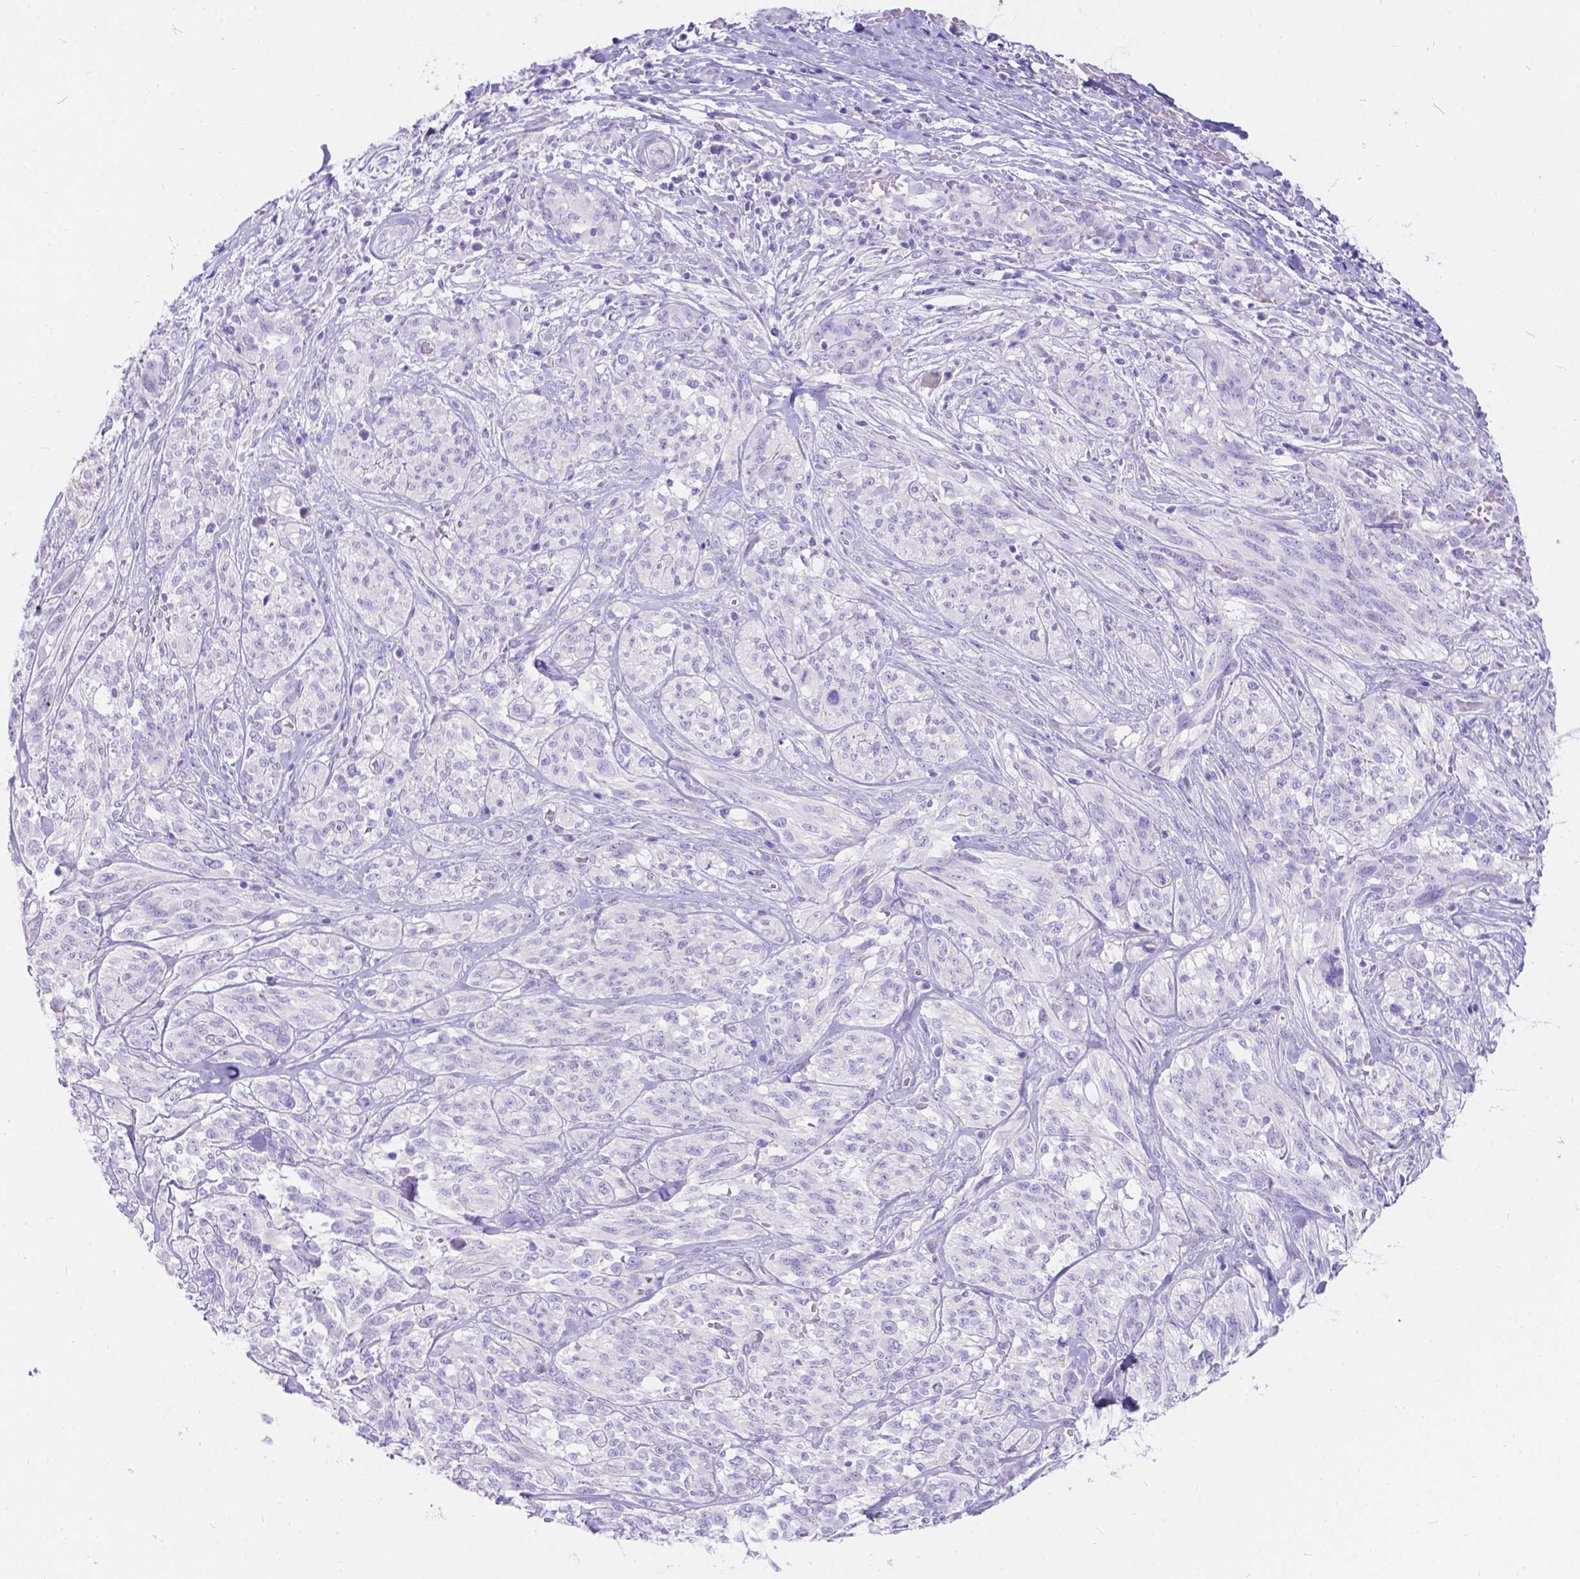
{"staining": {"intensity": "negative", "quantity": "none", "location": "none"}, "tissue": "melanoma", "cell_type": "Tumor cells", "image_type": "cancer", "snomed": [{"axis": "morphology", "description": "Malignant melanoma, NOS"}, {"axis": "topography", "description": "Skin"}], "caption": "Immunohistochemistry micrograph of melanoma stained for a protein (brown), which shows no expression in tumor cells. (DAB immunohistochemistry visualized using brightfield microscopy, high magnification).", "gene": "KLHL10", "patient": {"sex": "female", "age": 91}}